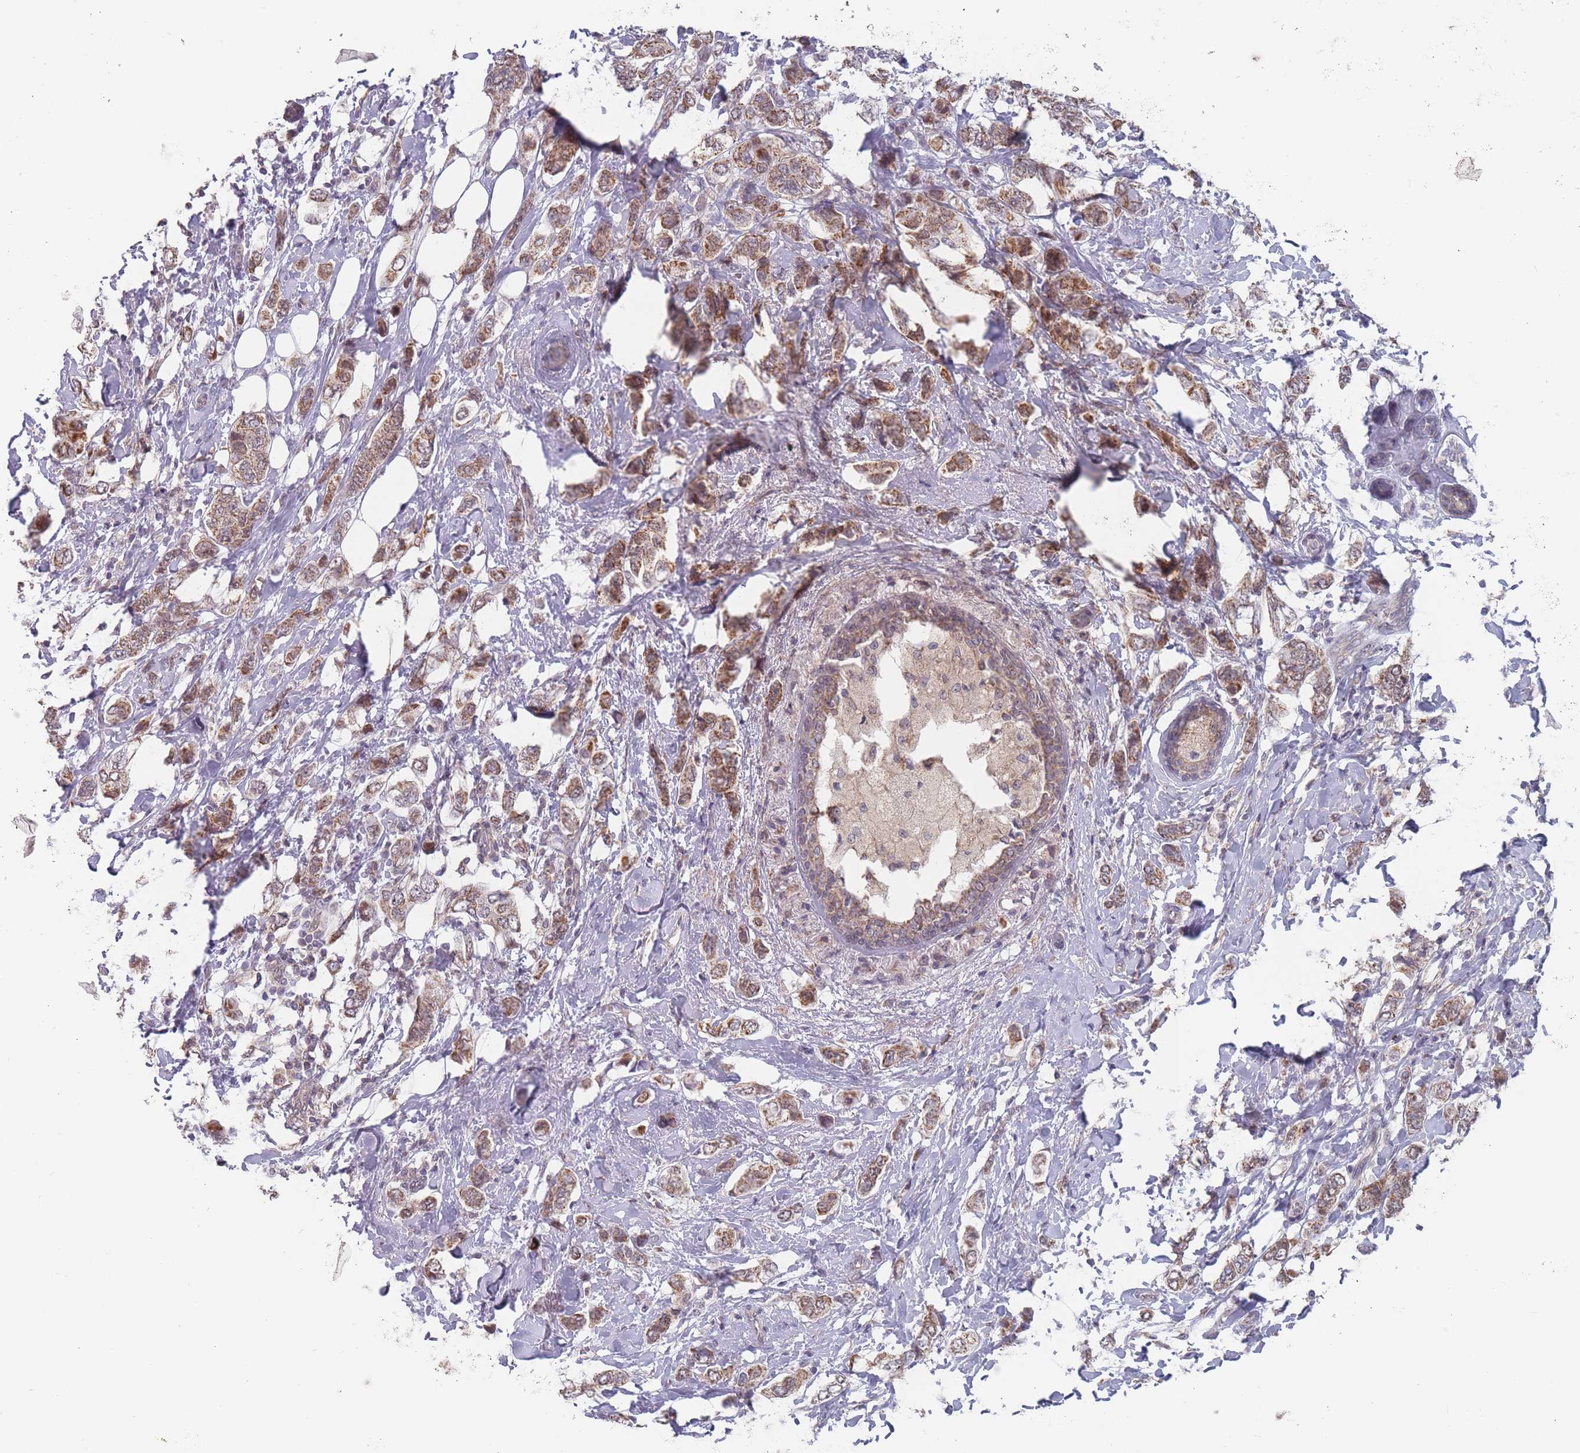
{"staining": {"intensity": "moderate", "quantity": ">75%", "location": "cytoplasmic/membranous"}, "tissue": "breast cancer", "cell_type": "Tumor cells", "image_type": "cancer", "snomed": [{"axis": "morphology", "description": "Lobular carcinoma"}, {"axis": "topography", "description": "Breast"}], "caption": "Immunohistochemistry staining of breast cancer, which shows medium levels of moderate cytoplasmic/membranous expression in approximately >75% of tumor cells indicating moderate cytoplasmic/membranous protein expression. The staining was performed using DAB (brown) for protein detection and nuclei were counterstained in hematoxylin (blue).", "gene": "PEX7", "patient": {"sex": "female", "age": 51}}